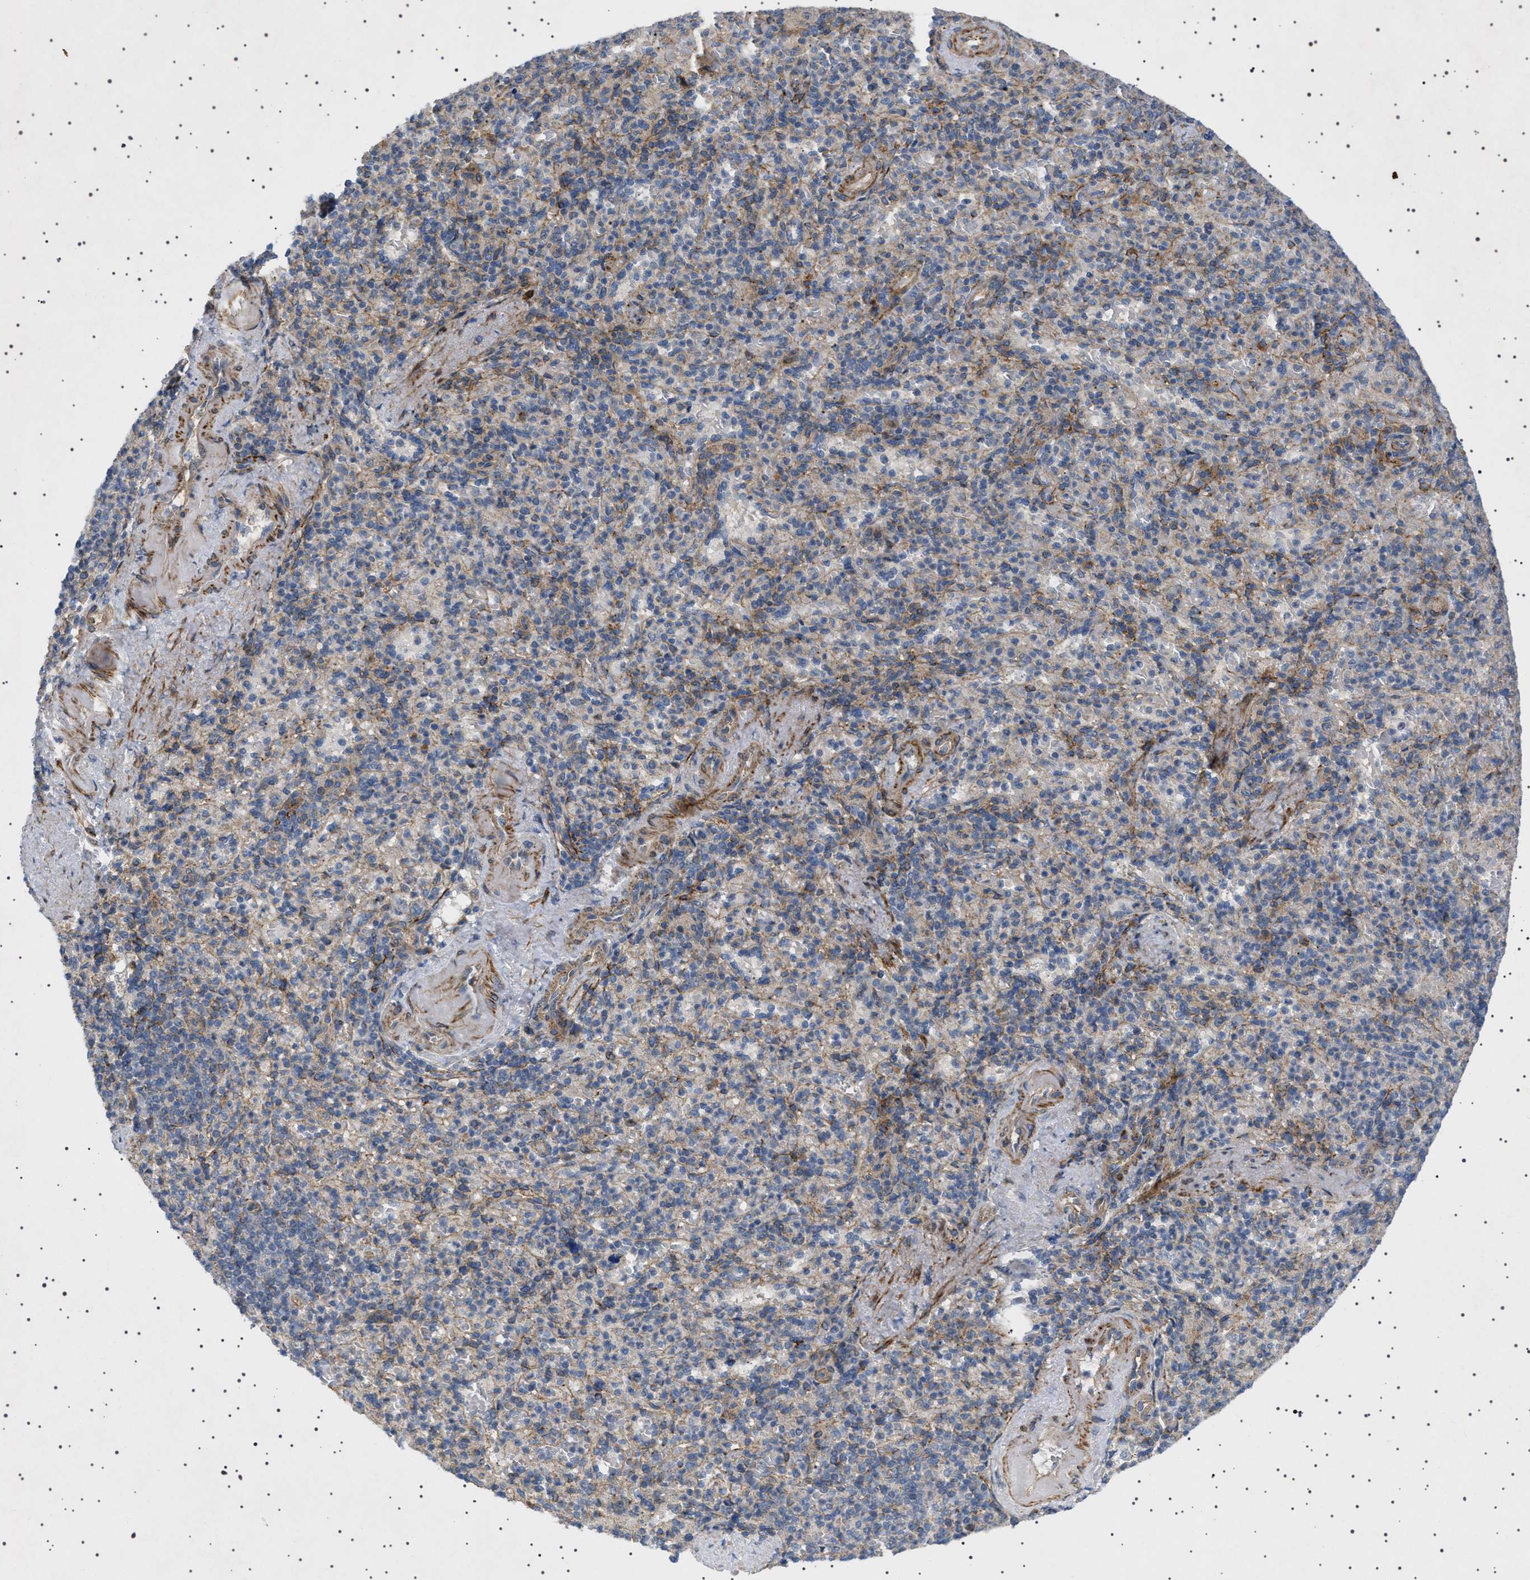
{"staining": {"intensity": "moderate", "quantity": "25%-75%", "location": "cytoplasmic/membranous"}, "tissue": "spleen", "cell_type": "Cells in red pulp", "image_type": "normal", "snomed": [{"axis": "morphology", "description": "Normal tissue, NOS"}, {"axis": "topography", "description": "Spleen"}], "caption": "Cells in red pulp display medium levels of moderate cytoplasmic/membranous positivity in approximately 25%-75% of cells in normal human spleen.", "gene": "CCDC186", "patient": {"sex": "female", "age": 74}}